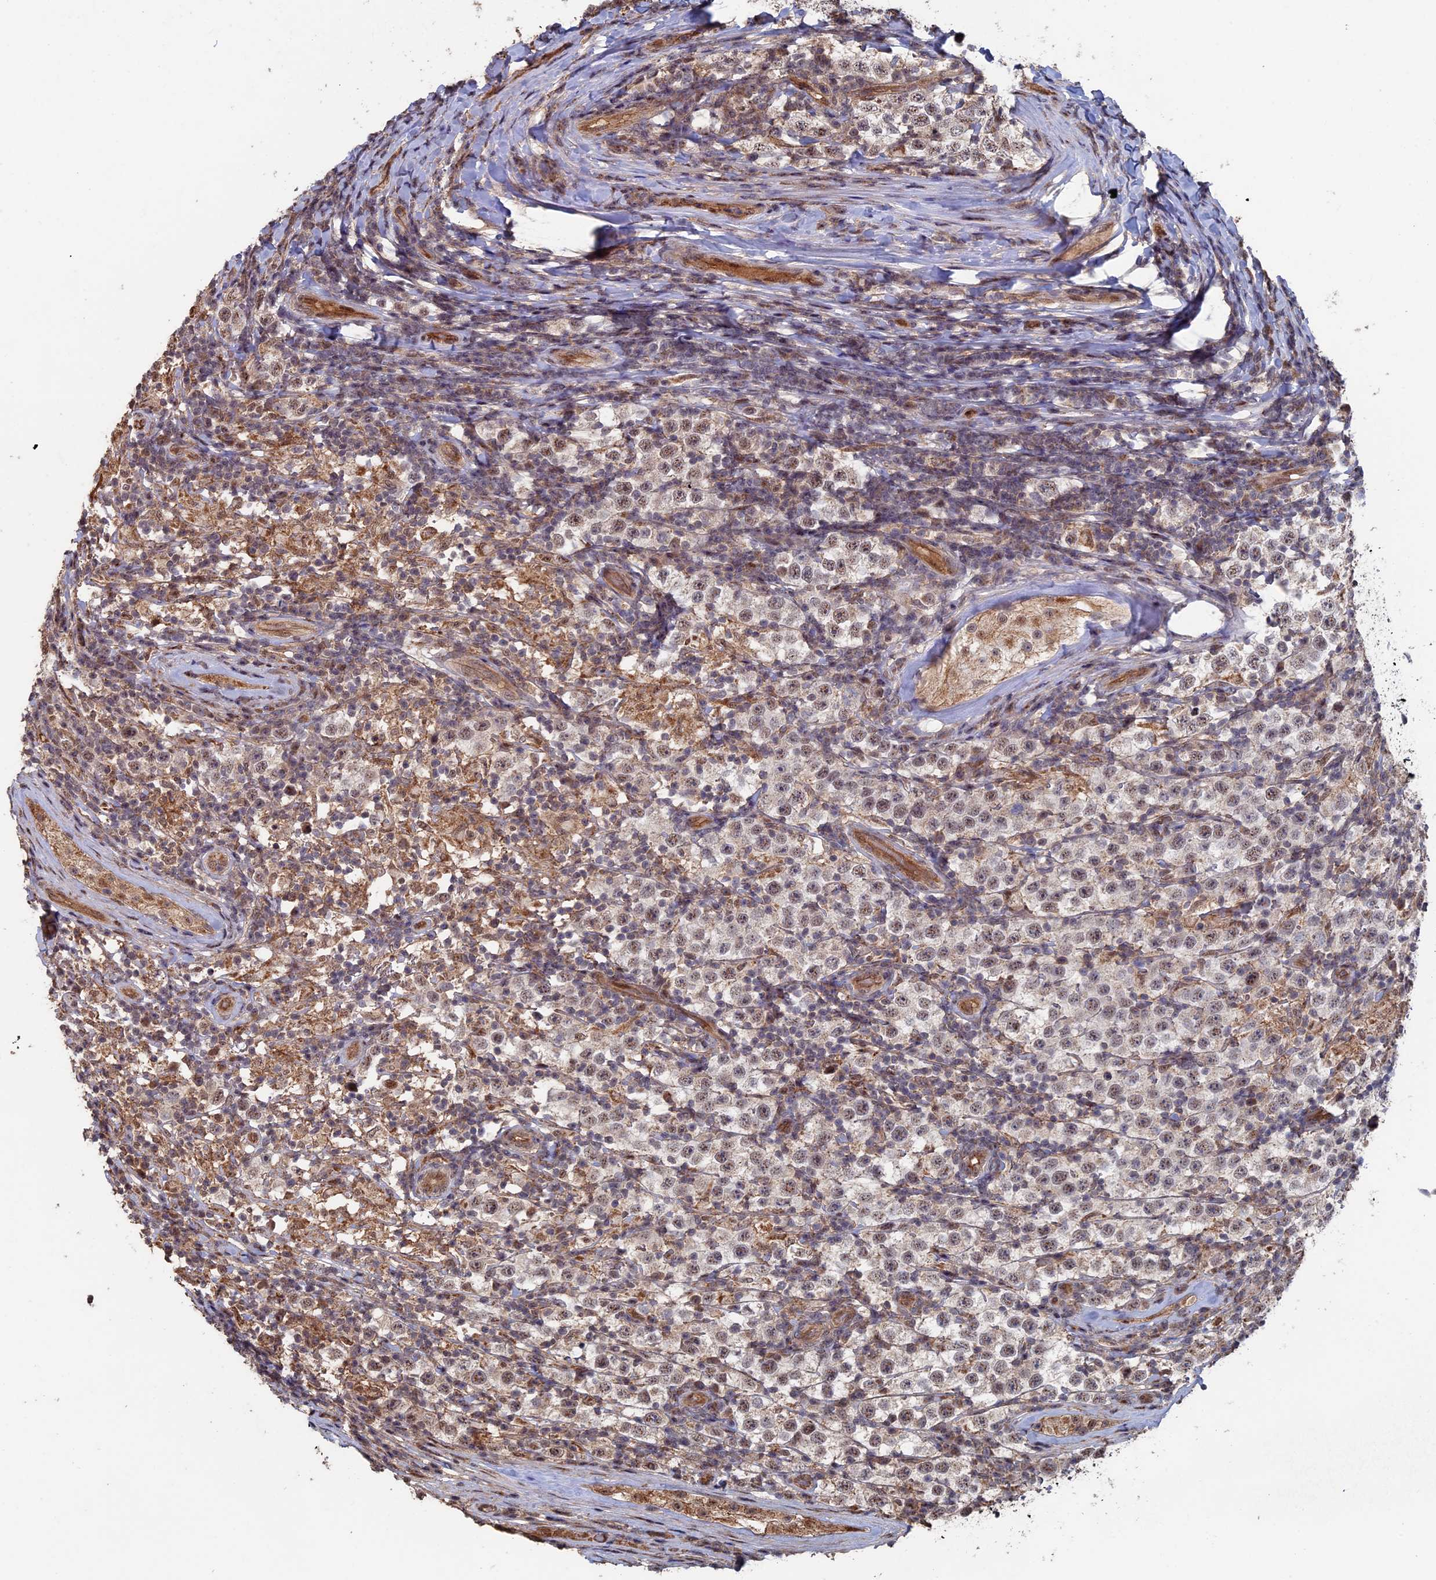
{"staining": {"intensity": "weak", "quantity": ">75%", "location": "nuclear"}, "tissue": "testis cancer", "cell_type": "Tumor cells", "image_type": "cancer", "snomed": [{"axis": "morphology", "description": "Normal tissue, NOS"}, {"axis": "morphology", "description": "Urothelial carcinoma, High grade"}, {"axis": "morphology", "description": "Seminoma, NOS"}, {"axis": "morphology", "description": "Carcinoma, Embryonal, NOS"}, {"axis": "topography", "description": "Urinary bladder"}, {"axis": "topography", "description": "Testis"}], "caption": "This histopathology image reveals testis cancer stained with IHC to label a protein in brown. The nuclear of tumor cells show weak positivity for the protein. Nuclei are counter-stained blue.", "gene": "KIAA1328", "patient": {"sex": "male", "age": 41}}